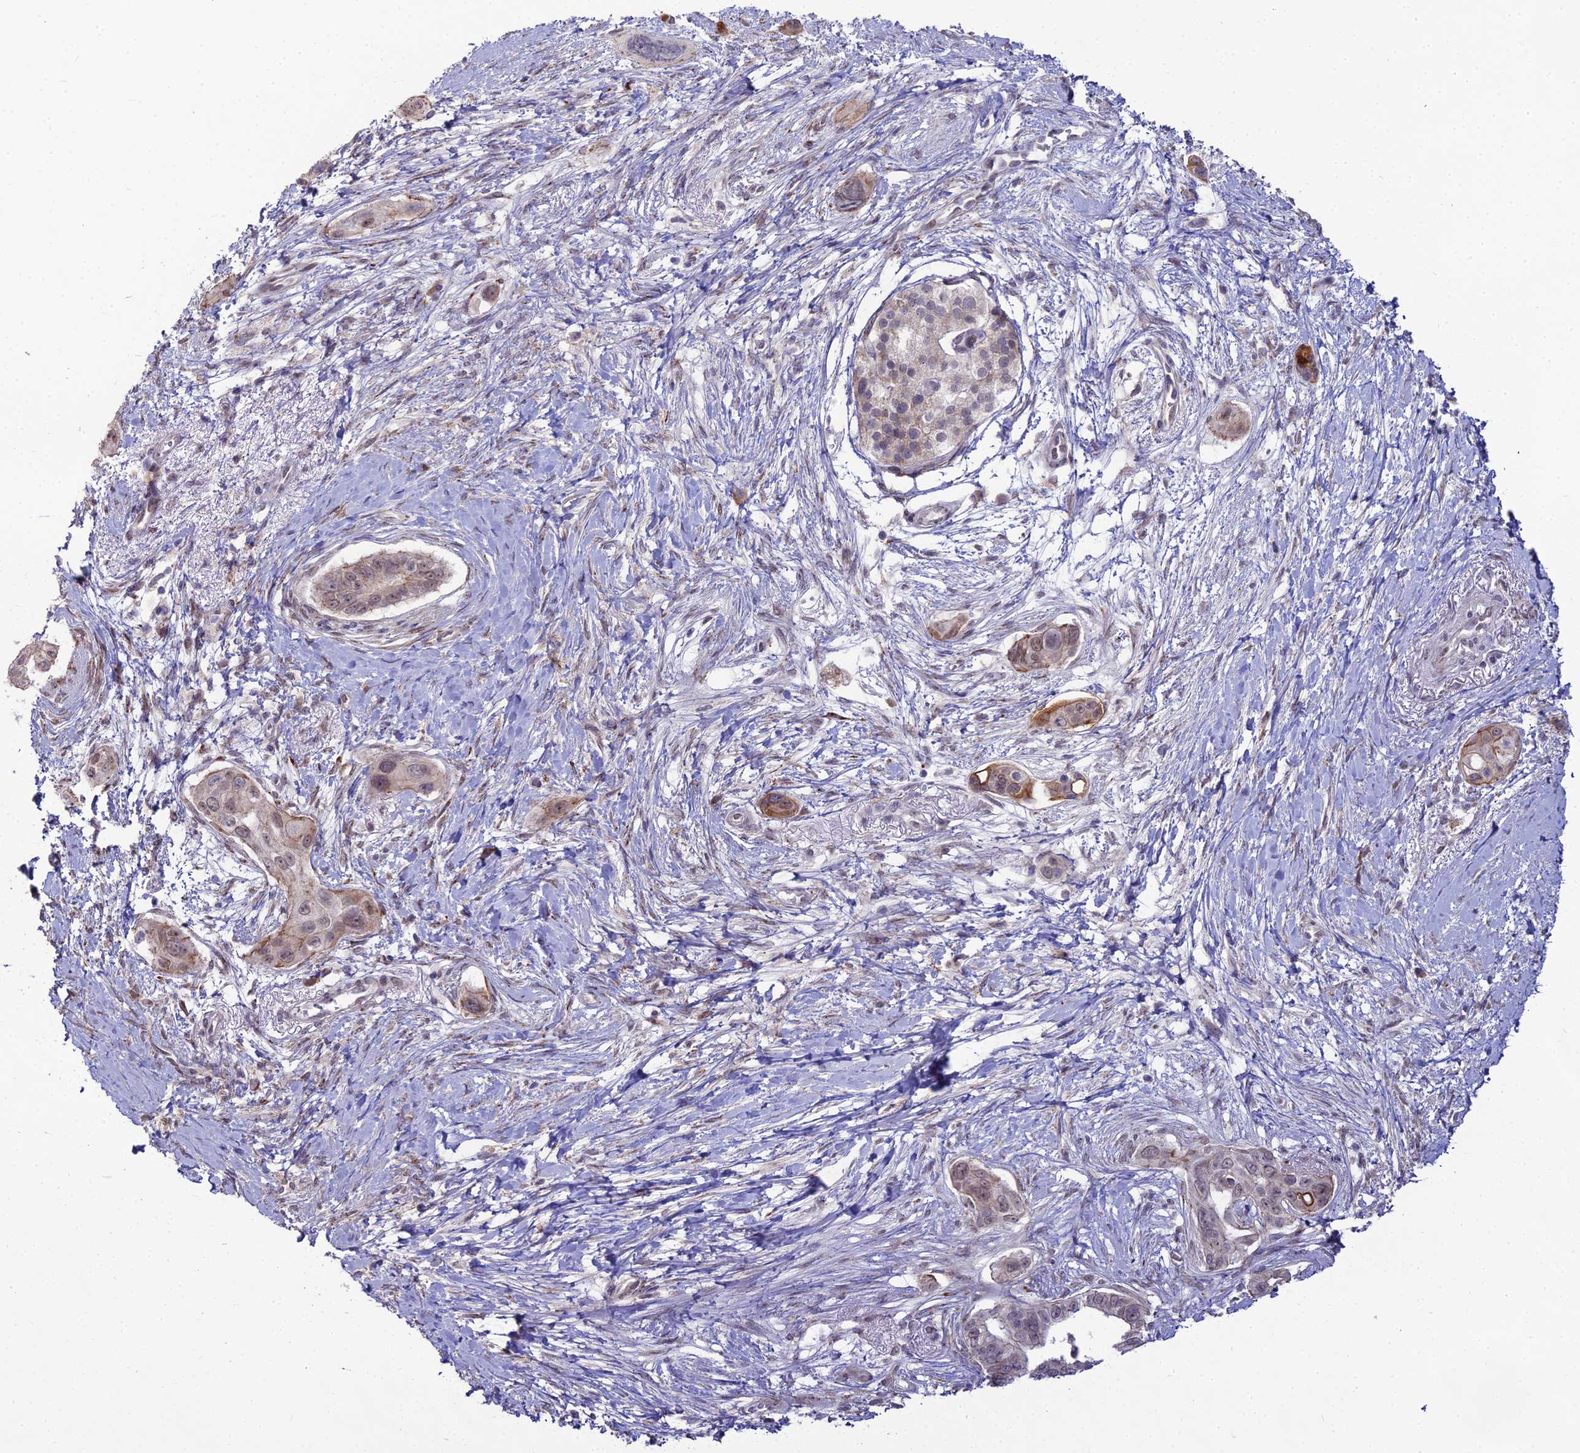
{"staining": {"intensity": "moderate", "quantity": "25%-75%", "location": "cytoplasmic/membranous"}, "tissue": "pancreatic cancer", "cell_type": "Tumor cells", "image_type": "cancer", "snomed": [{"axis": "morphology", "description": "Adenocarcinoma, NOS"}, {"axis": "topography", "description": "Pancreas"}], "caption": "An image showing moderate cytoplasmic/membranous positivity in approximately 25%-75% of tumor cells in pancreatic cancer, as visualized by brown immunohistochemical staining.", "gene": "TROAP", "patient": {"sex": "male", "age": 72}}